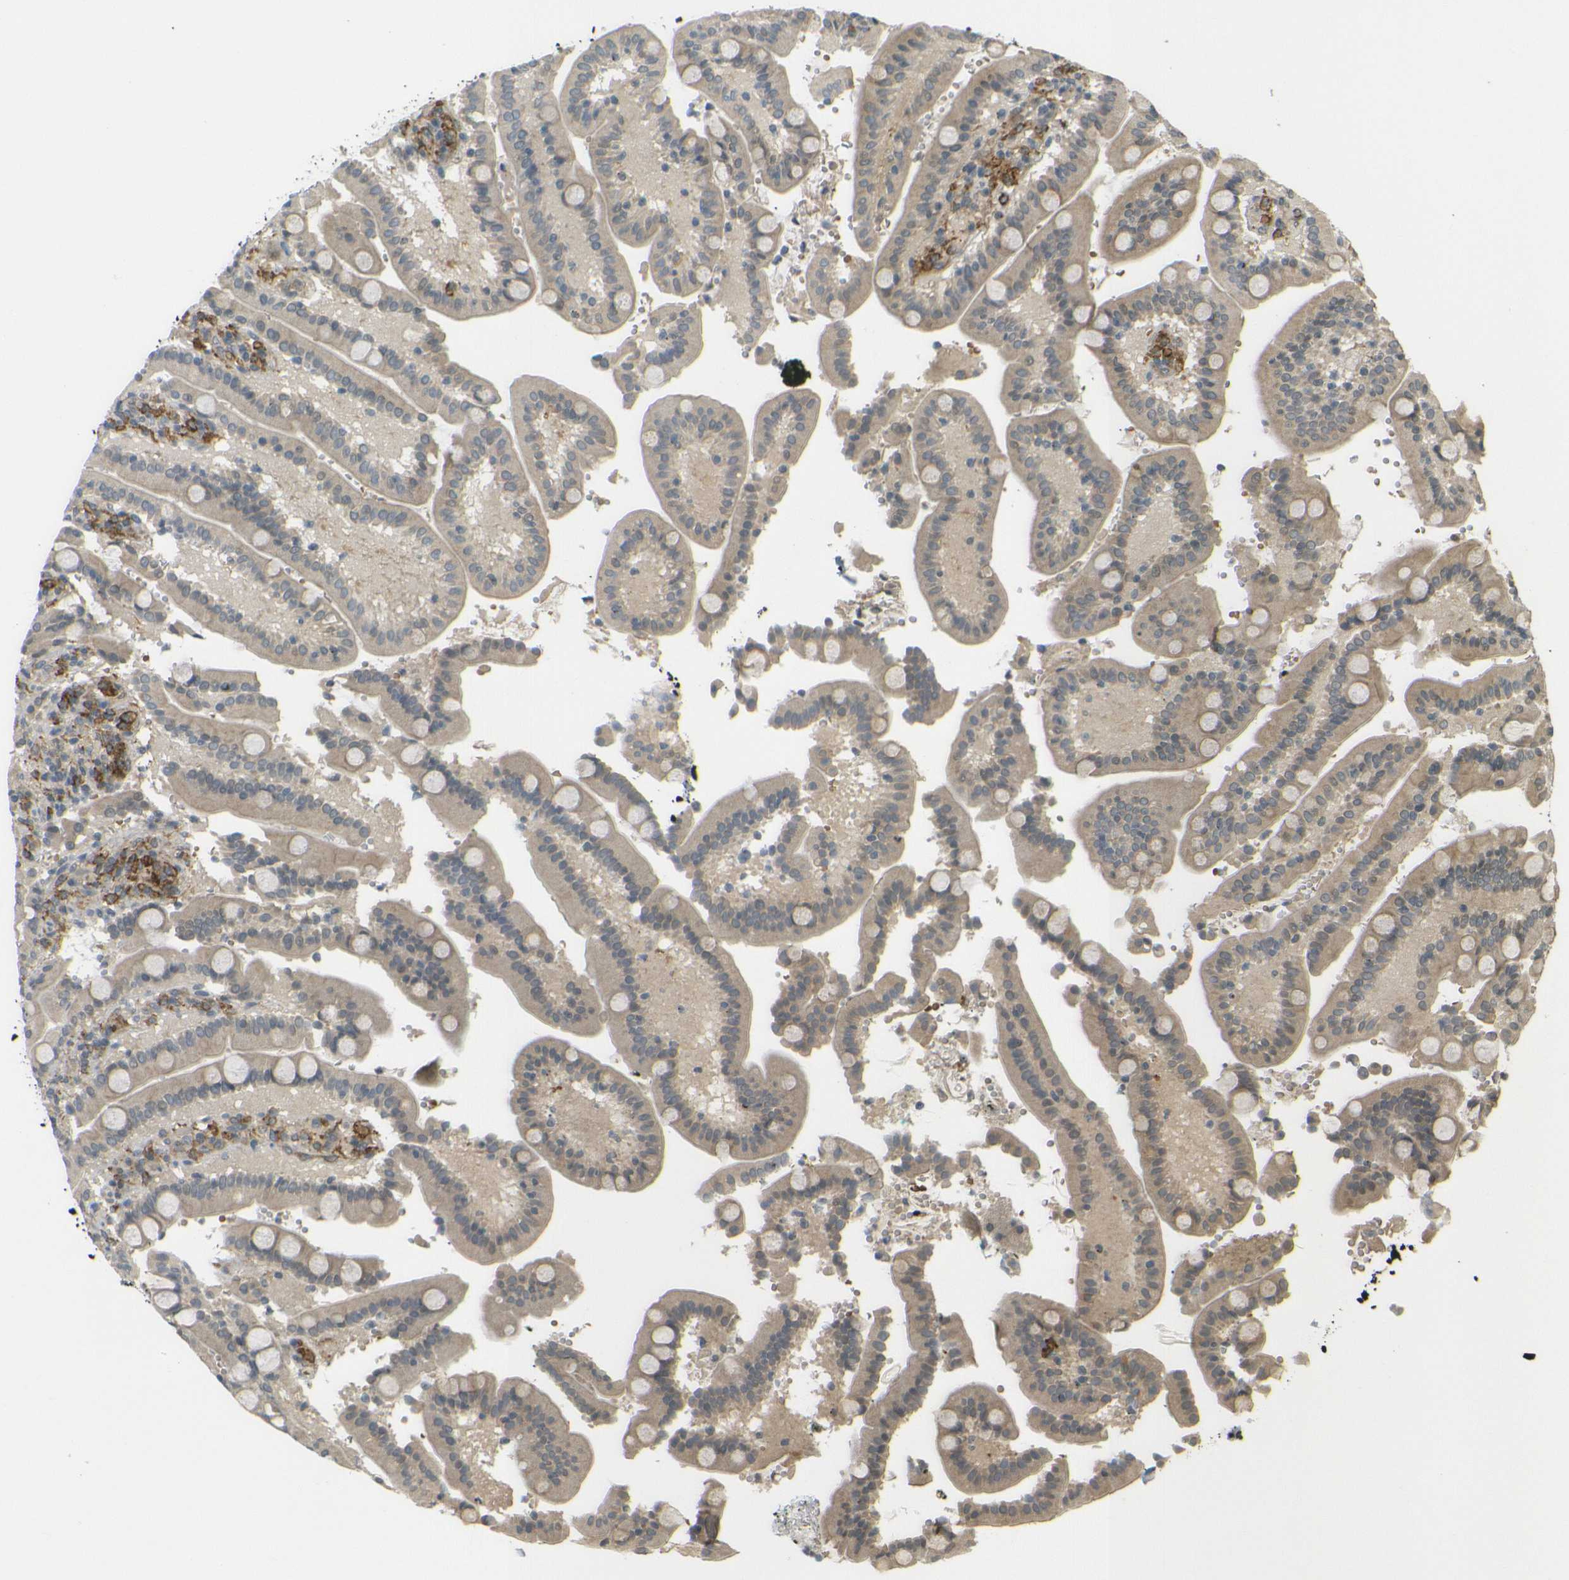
{"staining": {"intensity": "weak", "quantity": "25%-75%", "location": "cytoplasmic/membranous"}, "tissue": "duodenum", "cell_type": "Glandular cells", "image_type": "normal", "snomed": [{"axis": "morphology", "description": "Normal tissue, NOS"}, {"axis": "topography", "description": "Small intestine, NOS"}], "caption": "Immunohistochemical staining of unremarkable duodenum shows low levels of weak cytoplasmic/membranous staining in about 25%-75% of glandular cells. The staining was performed using DAB (3,3'-diaminobenzidine) to visualize the protein expression in brown, while the nuclei were stained in blue with hematoxylin (Magnification: 20x).", "gene": "DAB2", "patient": {"sex": "female", "age": 71}}